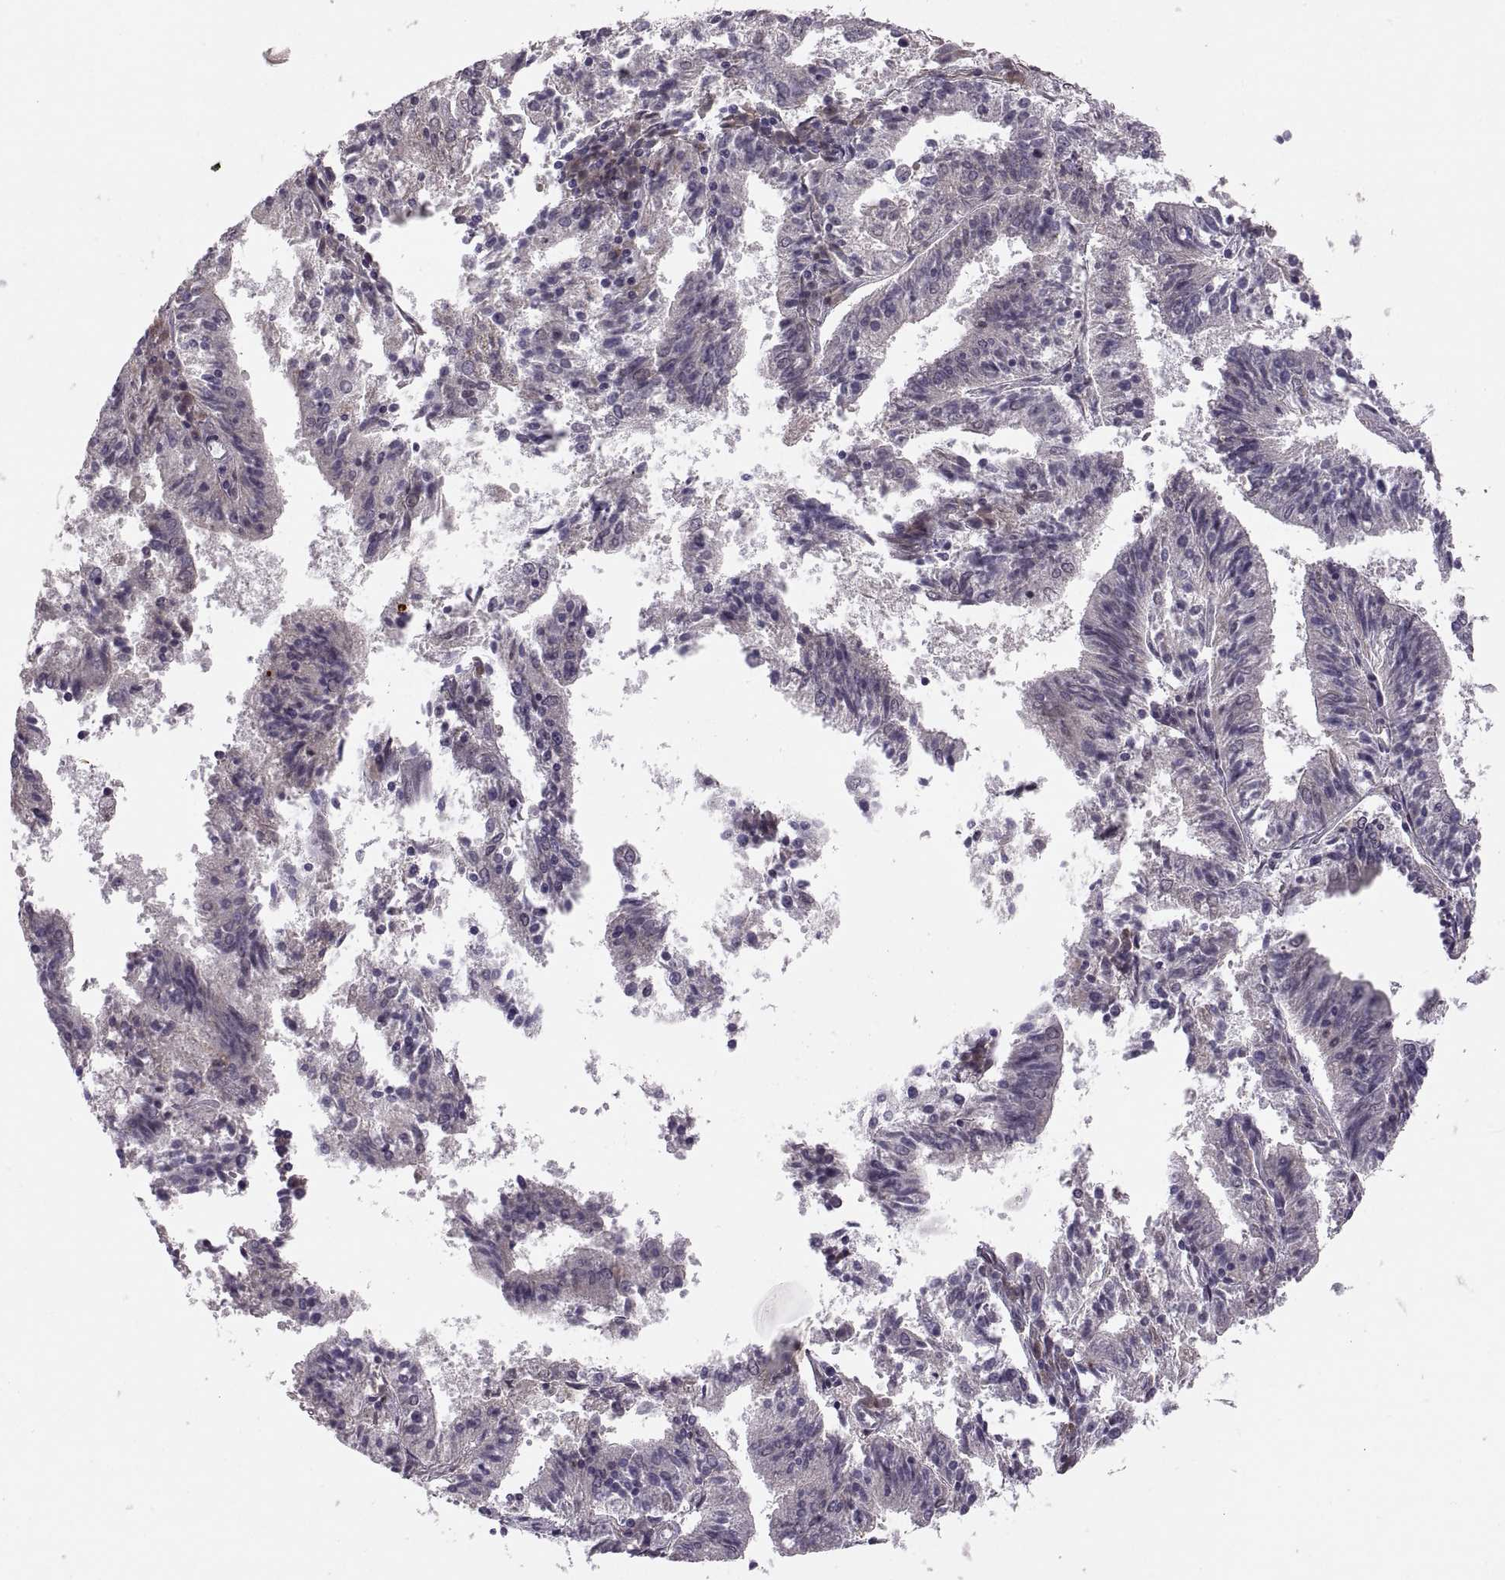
{"staining": {"intensity": "negative", "quantity": "none", "location": "none"}, "tissue": "endometrial cancer", "cell_type": "Tumor cells", "image_type": "cancer", "snomed": [{"axis": "morphology", "description": "Adenocarcinoma, NOS"}, {"axis": "topography", "description": "Endometrium"}], "caption": "This histopathology image is of endometrial cancer (adenocarcinoma) stained with immunohistochemistry to label a protein in brown with the nuclei are counter-stained blue. There is no staining in tumor cells. (Brightfield microscopy of DAB (3,3'-diaminobenzidine) immunohistochemistry (IHC) at high magnification).", "gene": "ADH6", "patient": {"sex": "female", "age": 82}}